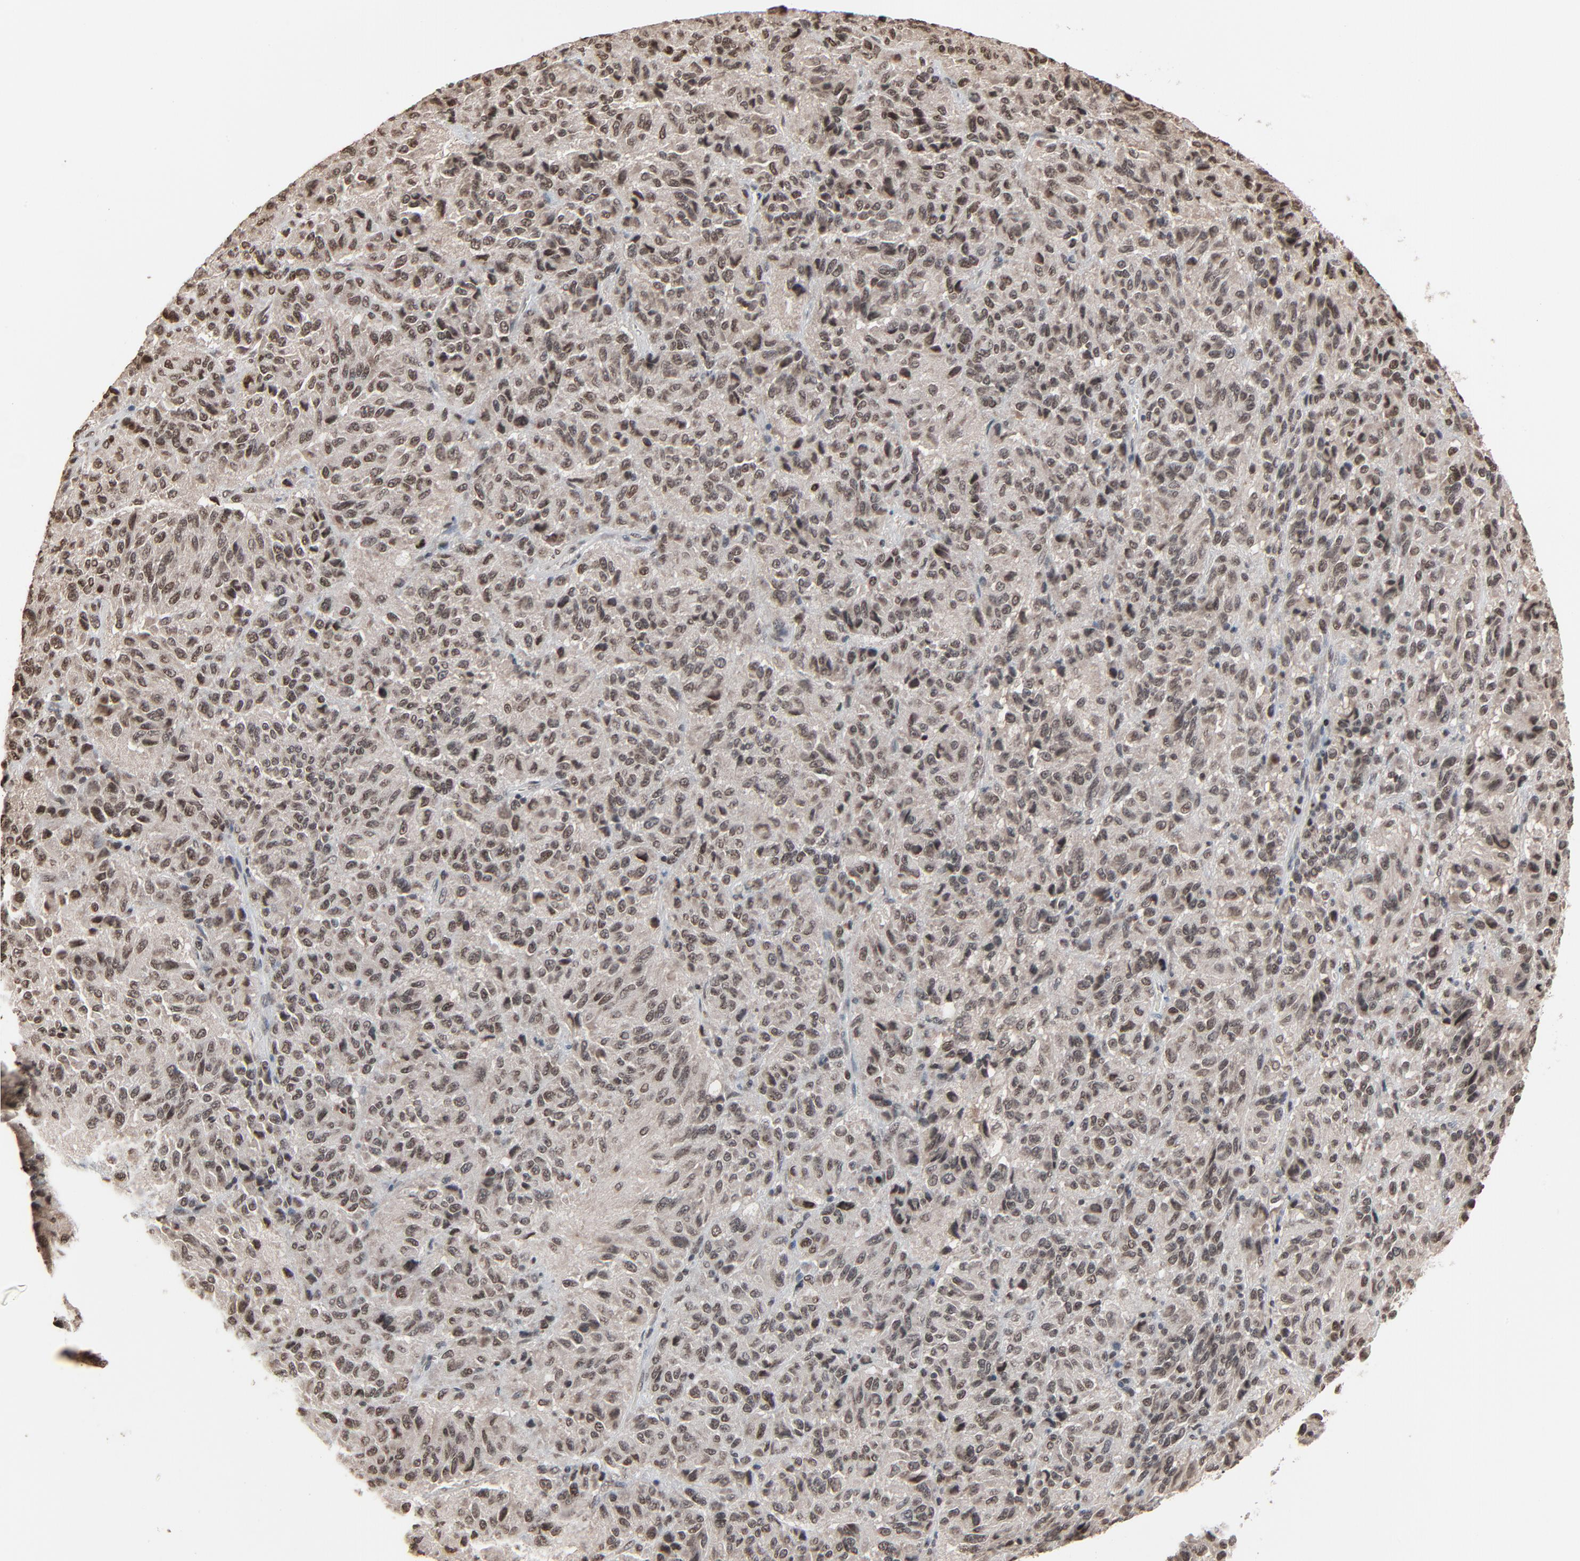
{"staining": {"intensity": "moderate", "quantity": ">75%", "location": "nuclear"}, "tissue": "melanoma", "cell_type": "Tumor cells", "image_type": "cancer", "snomed": [{"axis": "morphology", "description": "Malignant melanoma, Metastatic site"}, {"axis": "topography", "description": "Lung"}], "caption": "Immunohistochemical staining of malignant melanoma (metastatic site) demonstrates medium levels of moderate nuclear expression in approximately >75% of tumor cells.", "gene": "RPS6KA3", "patient": {"sex": "male", "age": 64}}